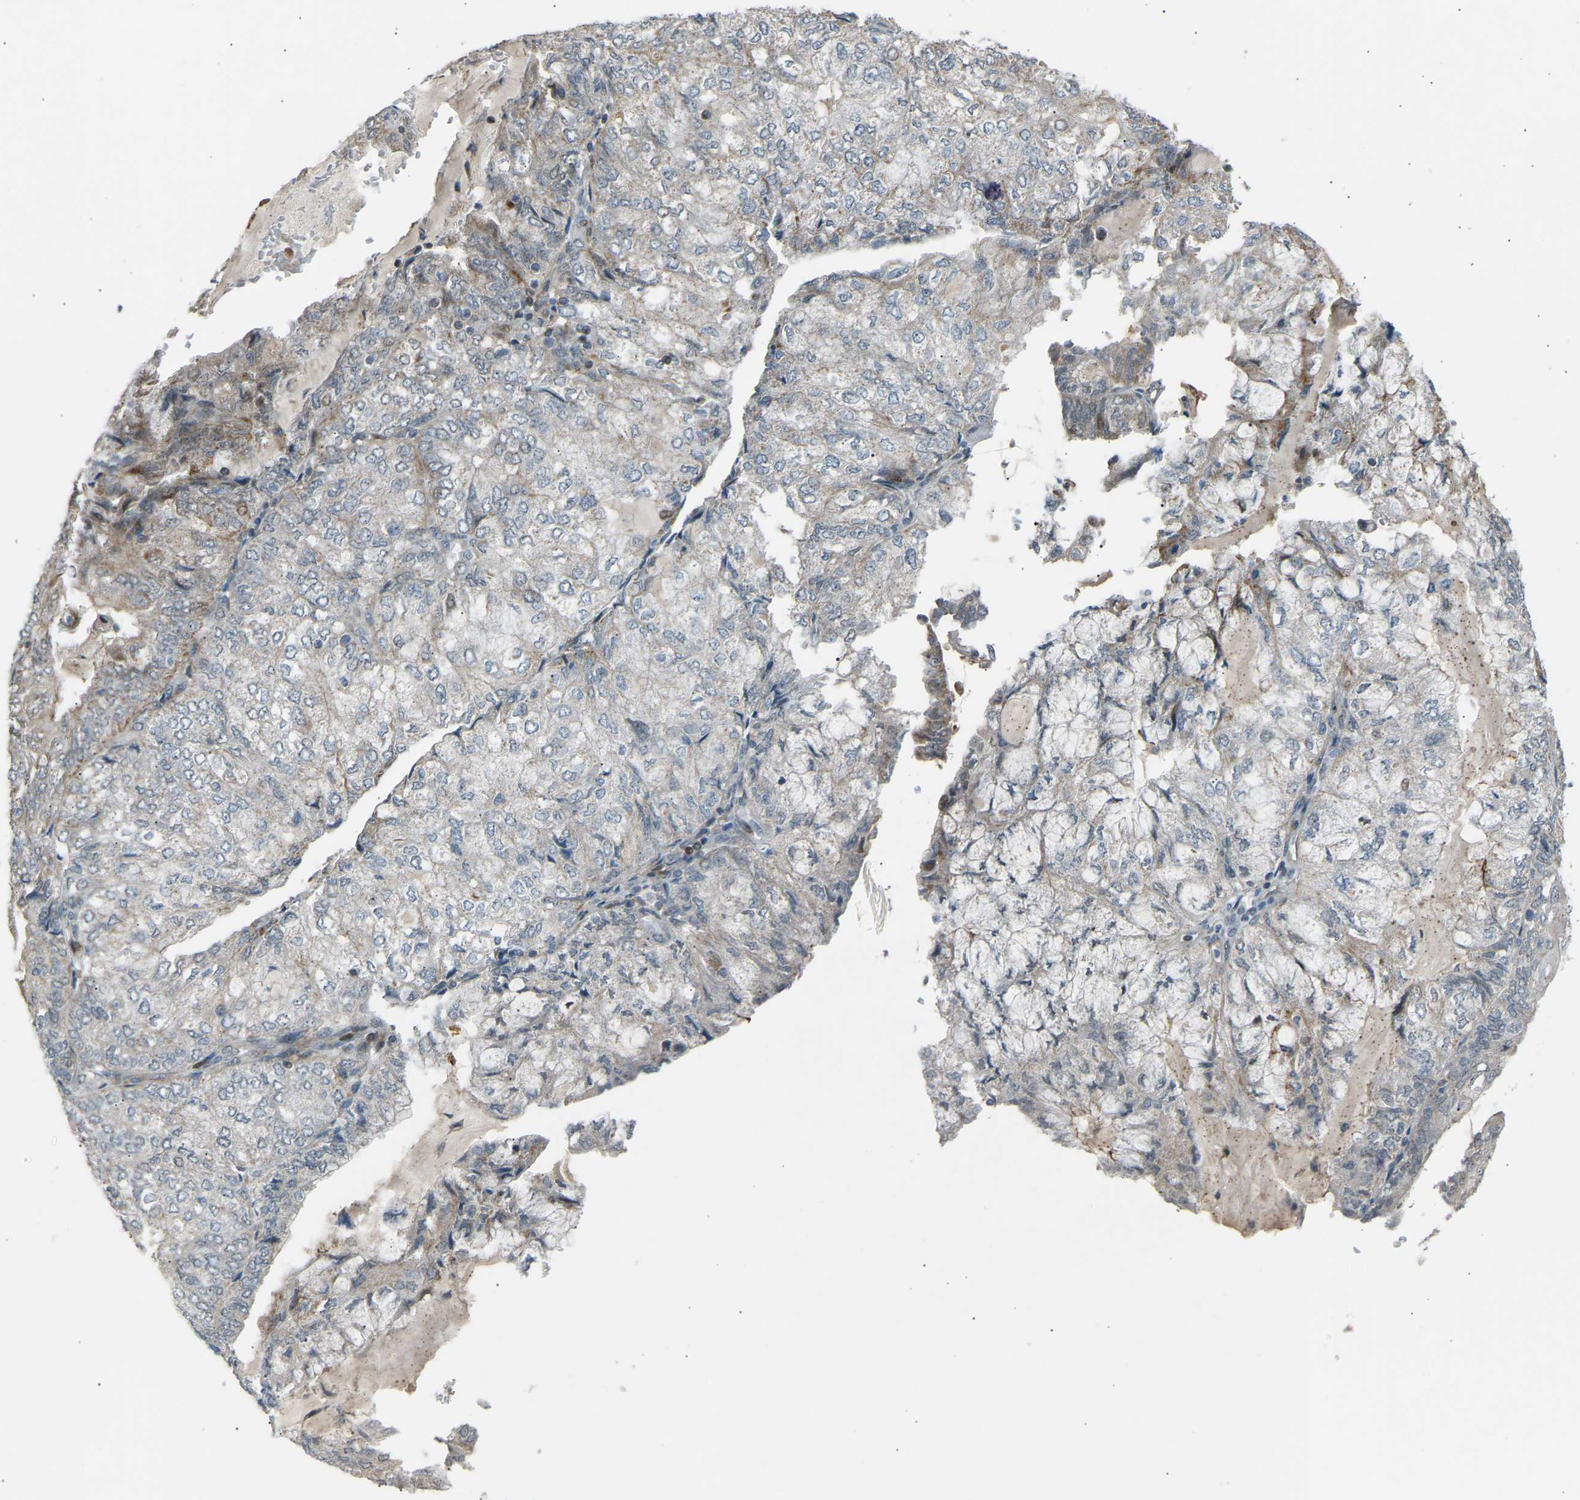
{"staining": {"intensity": "weak", "quantity": "25%-75%", "location": "nuclear"}, "tissue": "endometrial cancer", "cell_type": "Tumor cells", "image_type": "cancer", "snomed": [{"axis": "morphology", "description": "Adenocarcinoma, NOS"}, {"axis": "topography", "description": "Endometrium"}], "caption": "Protein expression analysis of human endometrial adenocarcinoma reveals weak nuclear expression in about 25%-75% of tumor cells.", "gene": "VPS41", "patient": {"sex": "female", "age": 81}}